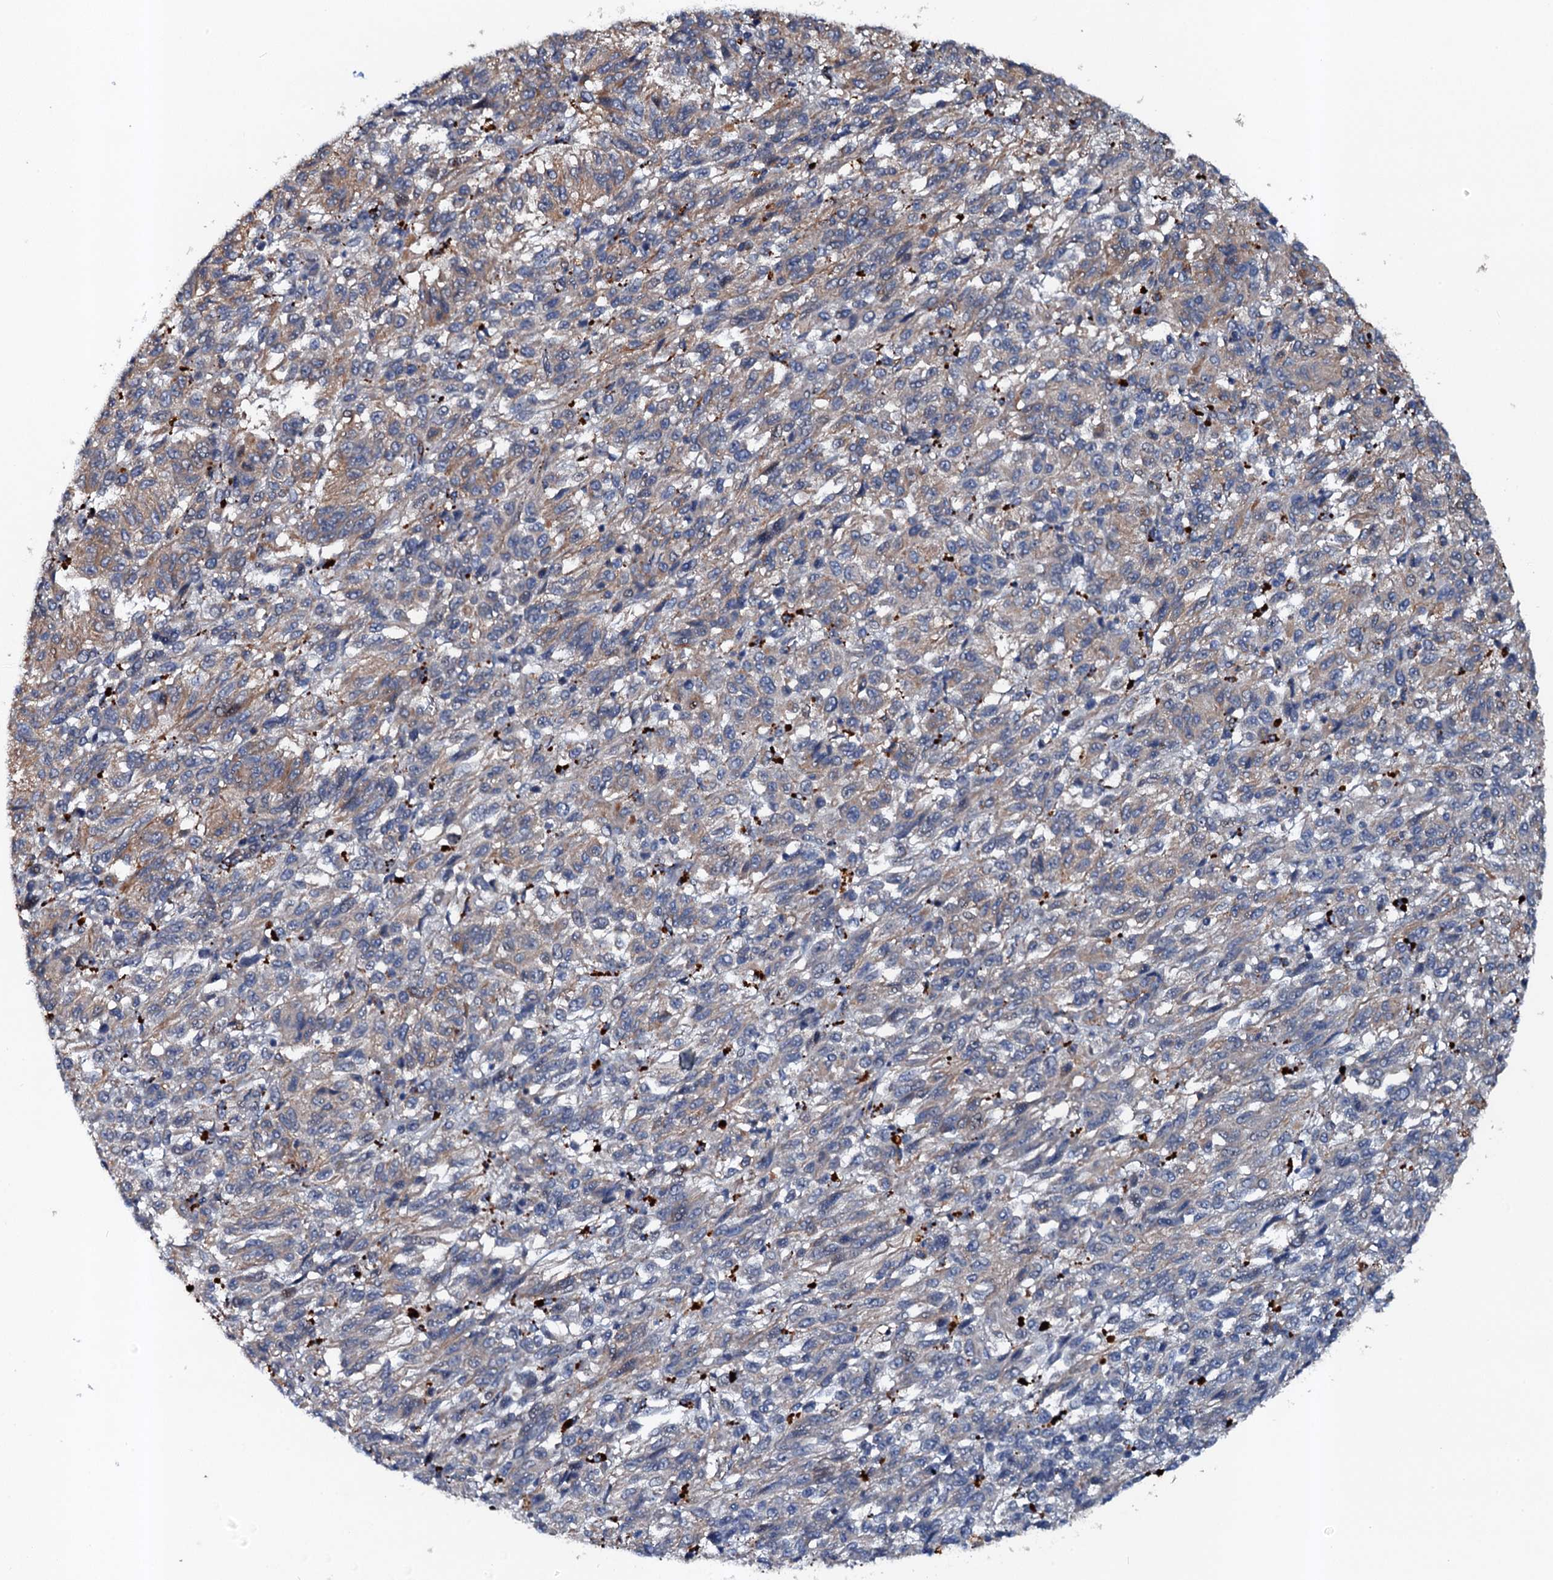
{"staining": {"intensity": "weak", "quantity": "<25%", "location": "cytoplasmic/membranous"}, "tissue": "melanoma", "cell_type": "Tumor cells", "image_type": "cancer", "snomed": [{"axis": "morphology", "description": "Malignant melanoma, Metastatic site"}, {"axis": "topography", "description": "Lung"}], "caption": "The histopathology image displays no staining of tumor cells in malignant melanoma (metastatic site).", "gene": "NBEA", "patient": {"sex": "male", "age": 64}}